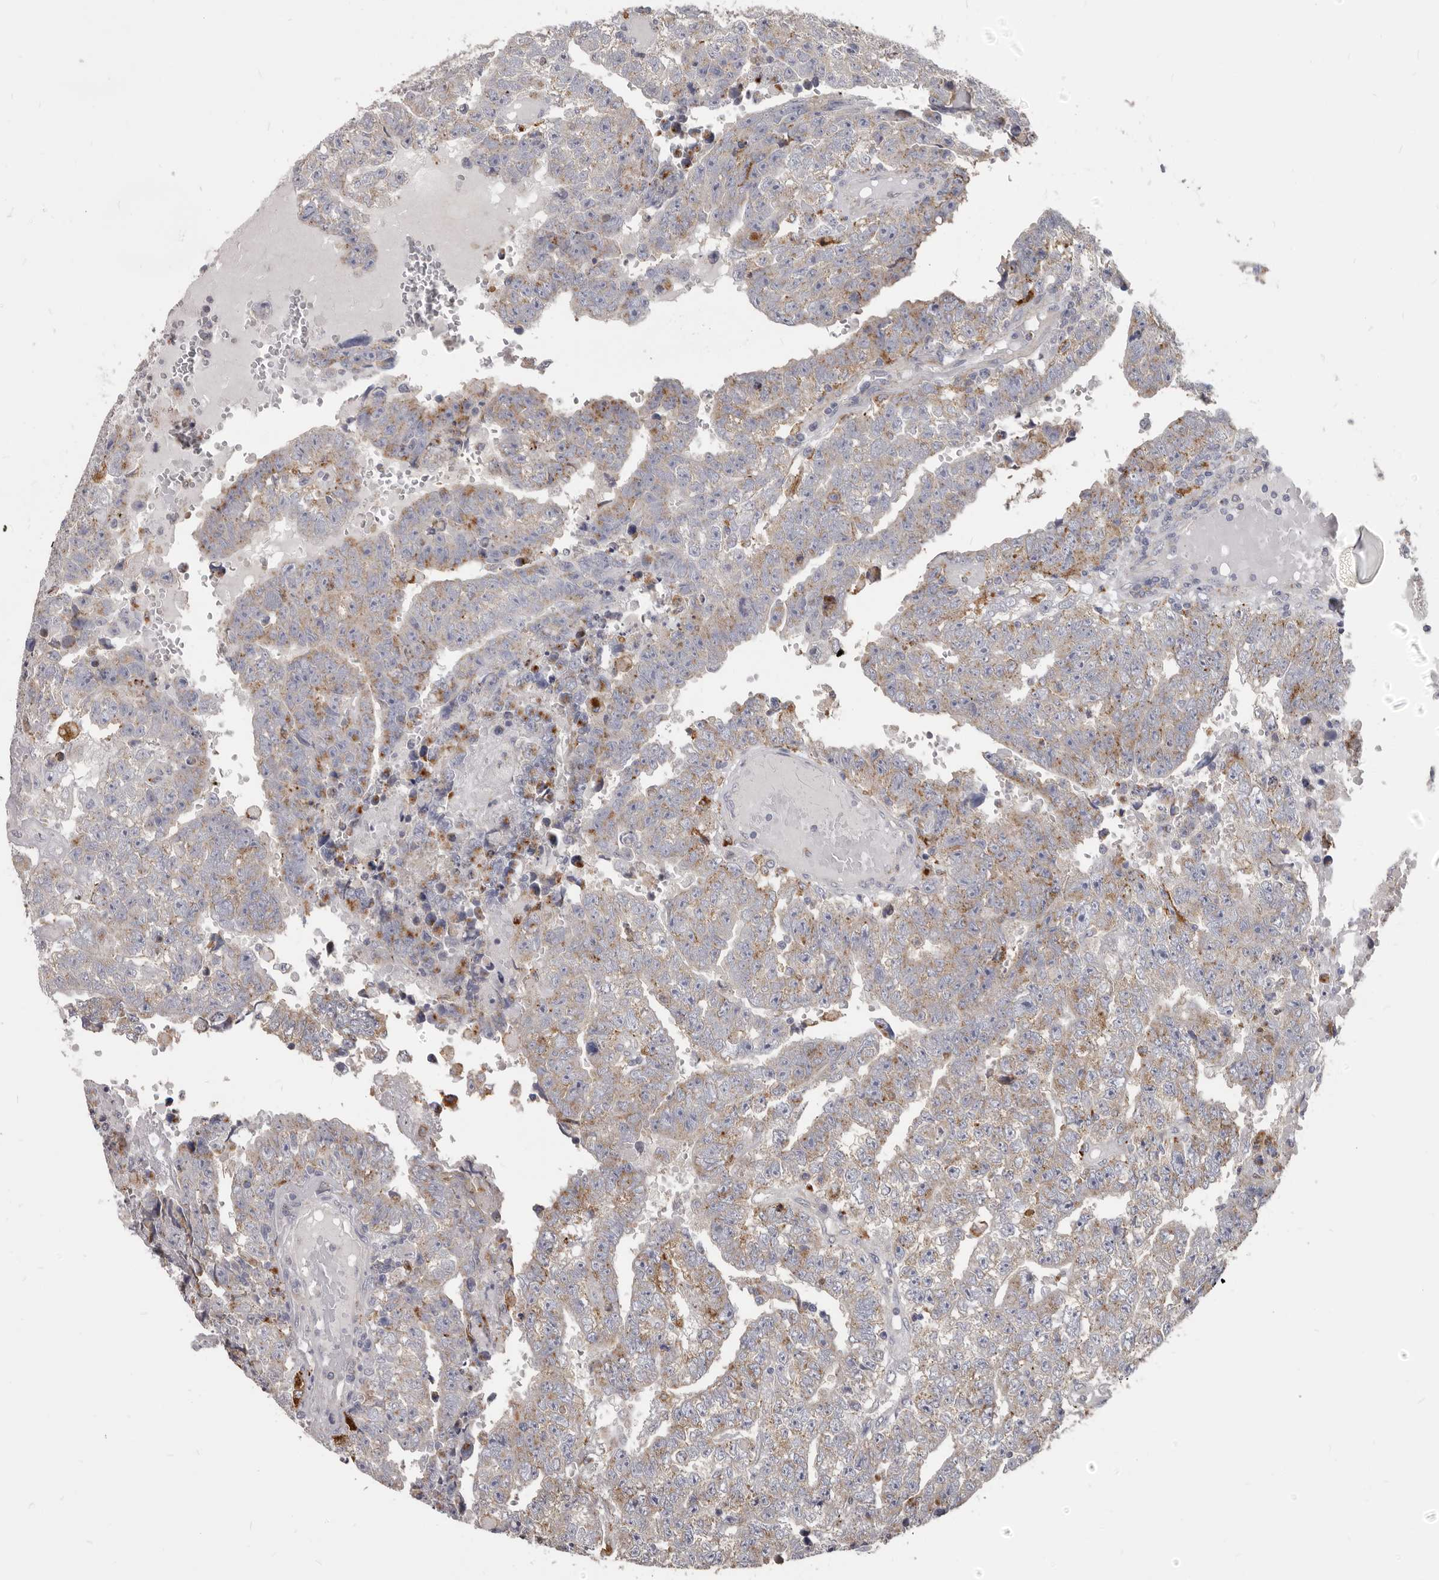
{"staining": {"intensity": "weak", "quantity": "25%-75%", "location": "cytoplasmic/membranous"}, "tissue": "testis cancer", "cell_type": "Tumor cells", "image_type": "cancer", "snomed": [{"axis": "morphology", "description": "Carcinoma, Embryonal, NOS"}, {"axis": "topography", "description": "Testis"}], "caption": "Testis cancer stained with a protein marker reveals weak staining in tumor cells.", "gene": "PI4K2A", "patient": {"sex": "male", "age": 25}}